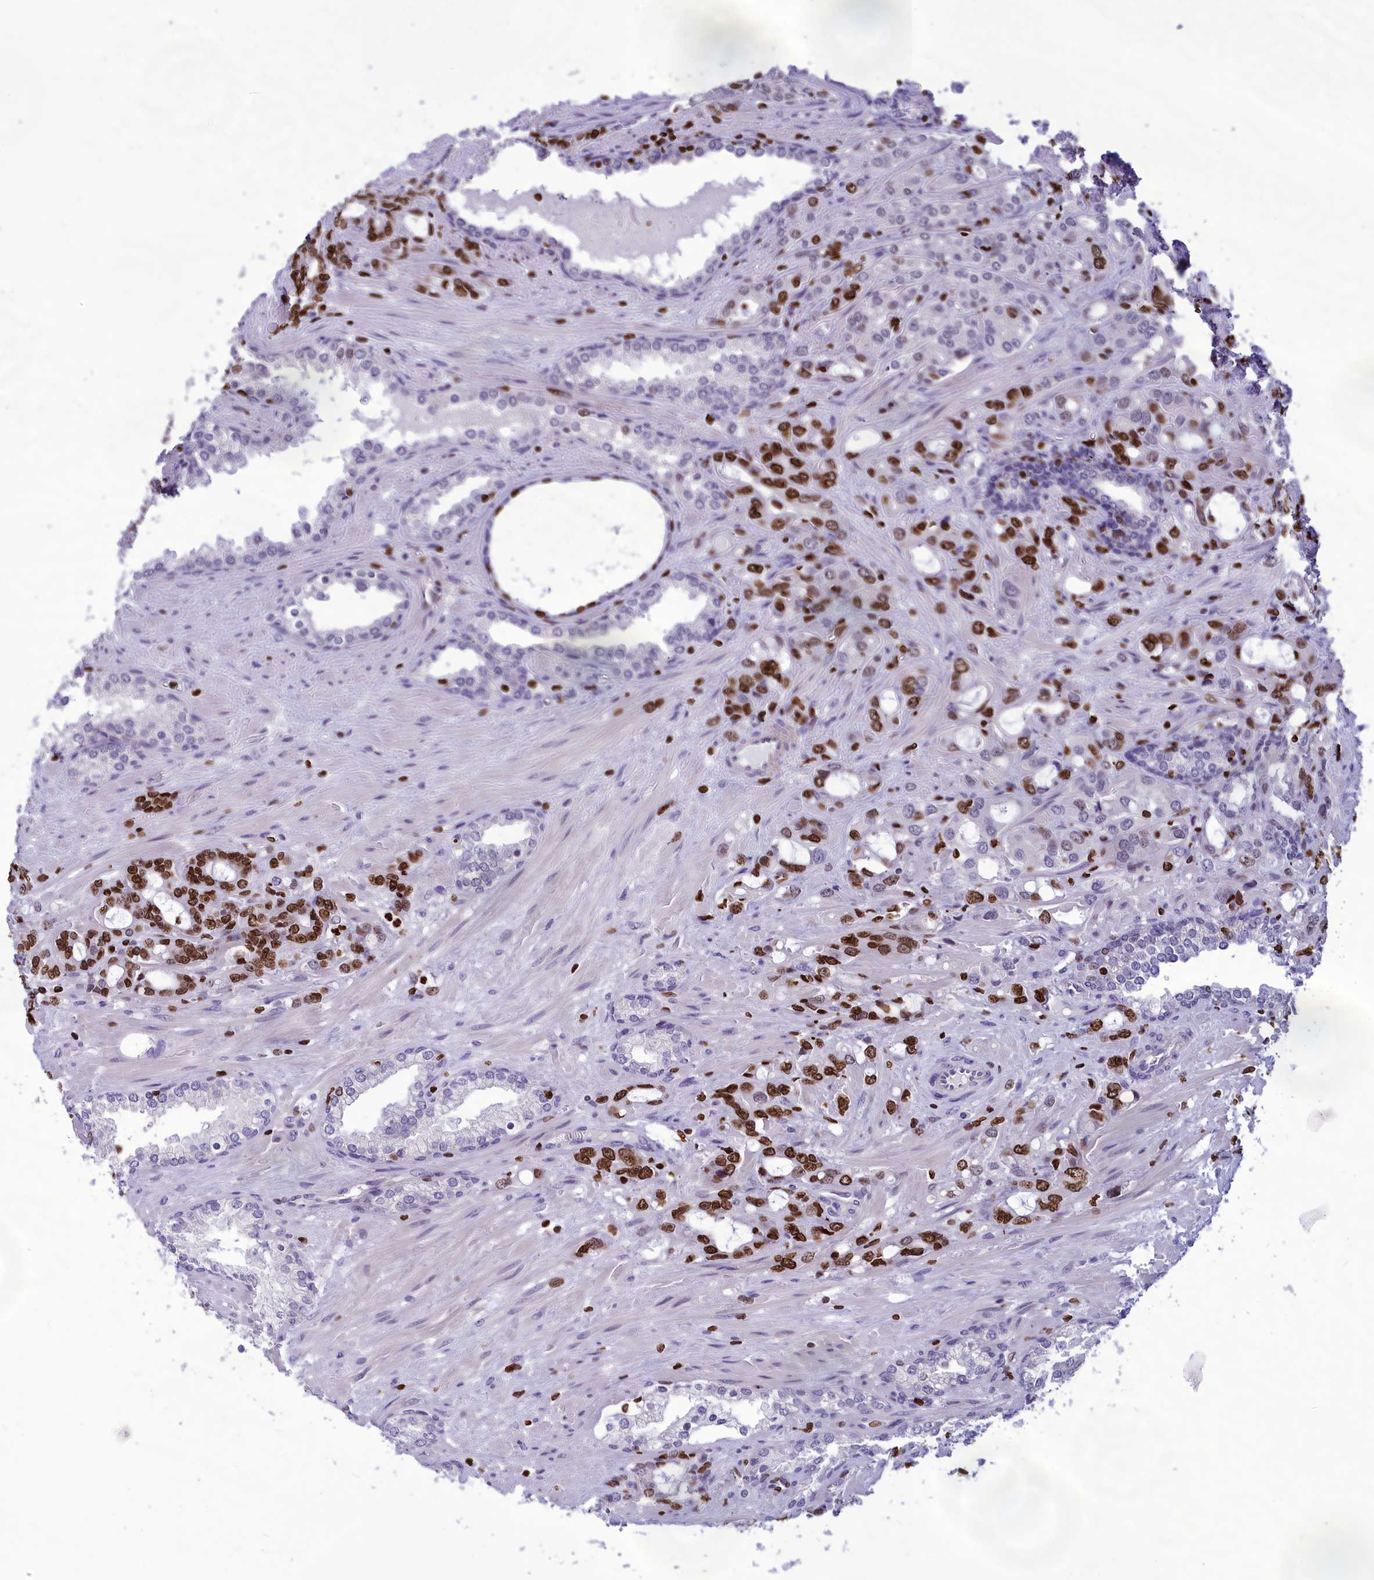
{"staining": {"intensity": "strong", "quantity": "25%-75%", "location": "nuclear"}, "tissue": "prostate cancer", "cell_type": "Tumor cells", "image_type": "cancer", "snomed": [{"axis": "morphology", "description": "Adenocarcinoma, High grade"}, {"axis": "topography", "description": "Prostate"}], "caption": "There is high levels of strong nuclear positivity in tumor cells of prostate cancer, as demonstrated by immunohistochemical staining (brown color).", "gene": "AKAP17A", "patient": {"sex": "male", "age": 72}}